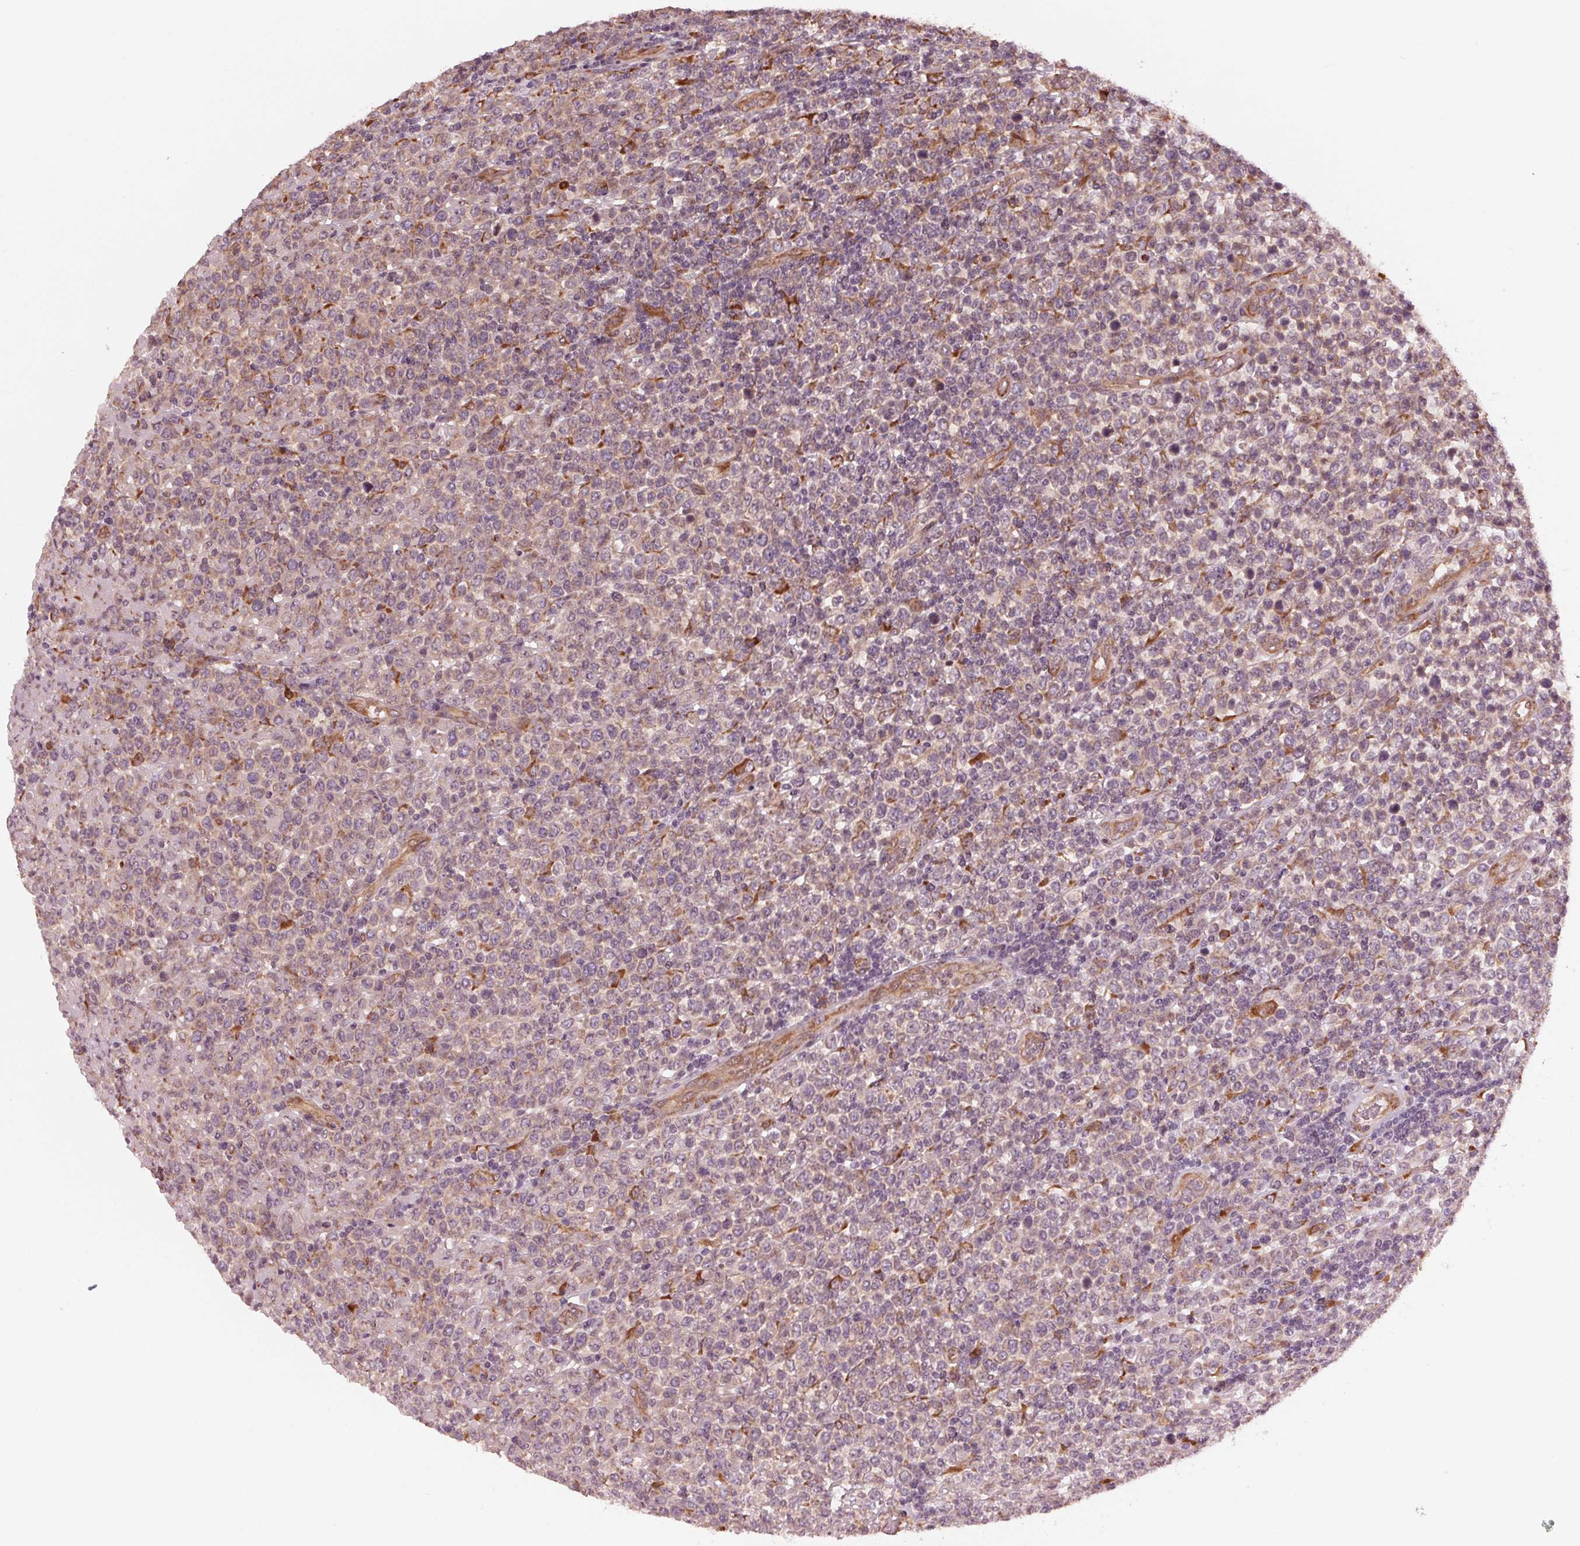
{"staining": {"intensity": "moderate", "quantity": "<25%", "location": "cytoplasmic/membranous"}, "tissue": "lymphoma", "cell_type": "Tumor cells", "image_type": "cancer", "snomed": [{"axis": "morphology", "description": "Malignant lymphoma, non-Hodgkin's type, High grade"}, {"axis": "topography", "description": "Soft tissue"}], "caption": "Lymphoma tissue reveals moderate cytoplasmic/membranous staining in approximately <25% of tumor cells", "gene": "CMIP", "patient": {"sex": "female", "age": 56}}